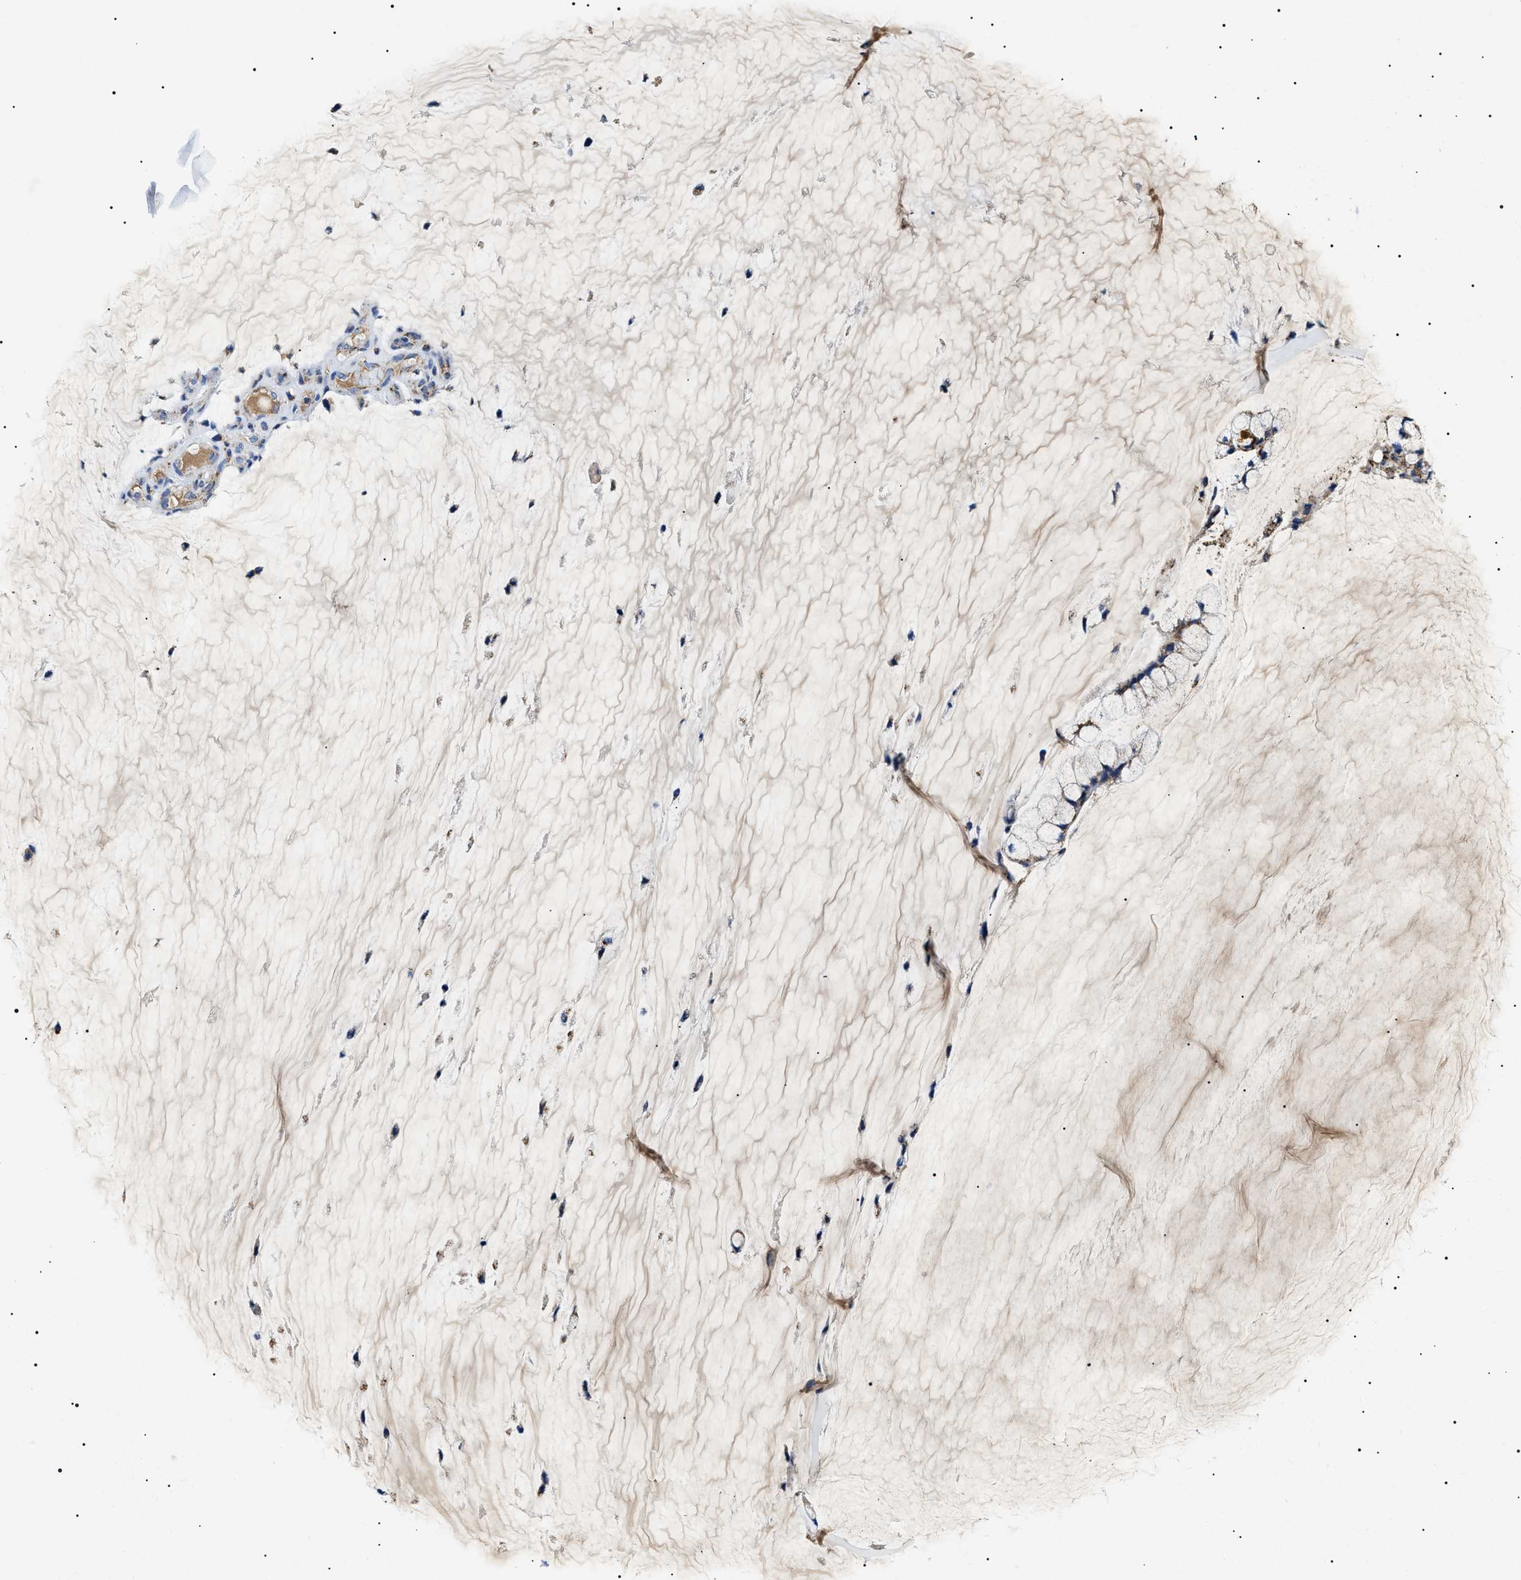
{"staining": {"intensity": "weak", "quantity": "25%-75%", "location": "cytoplasmic/membranous"}, "tissue": "ovarian cancer", "cell_type": "Tumor cells", "image_type": "cancer", "snomed": [{"axis": "morphology", "description": "Cystadenocarcinoma, mucinous, NOS"}, {"axis": "topography", "description": "Ovary"}], "caption": "Ovarian cancer (mucinous cystadenocarcinoma) tissue displays weak cytoplasmic/membranous positivity in approximately 25%-75% of tumor cells", "gene": "OXSM", "patient": {"sex": "female", "age": 39}}